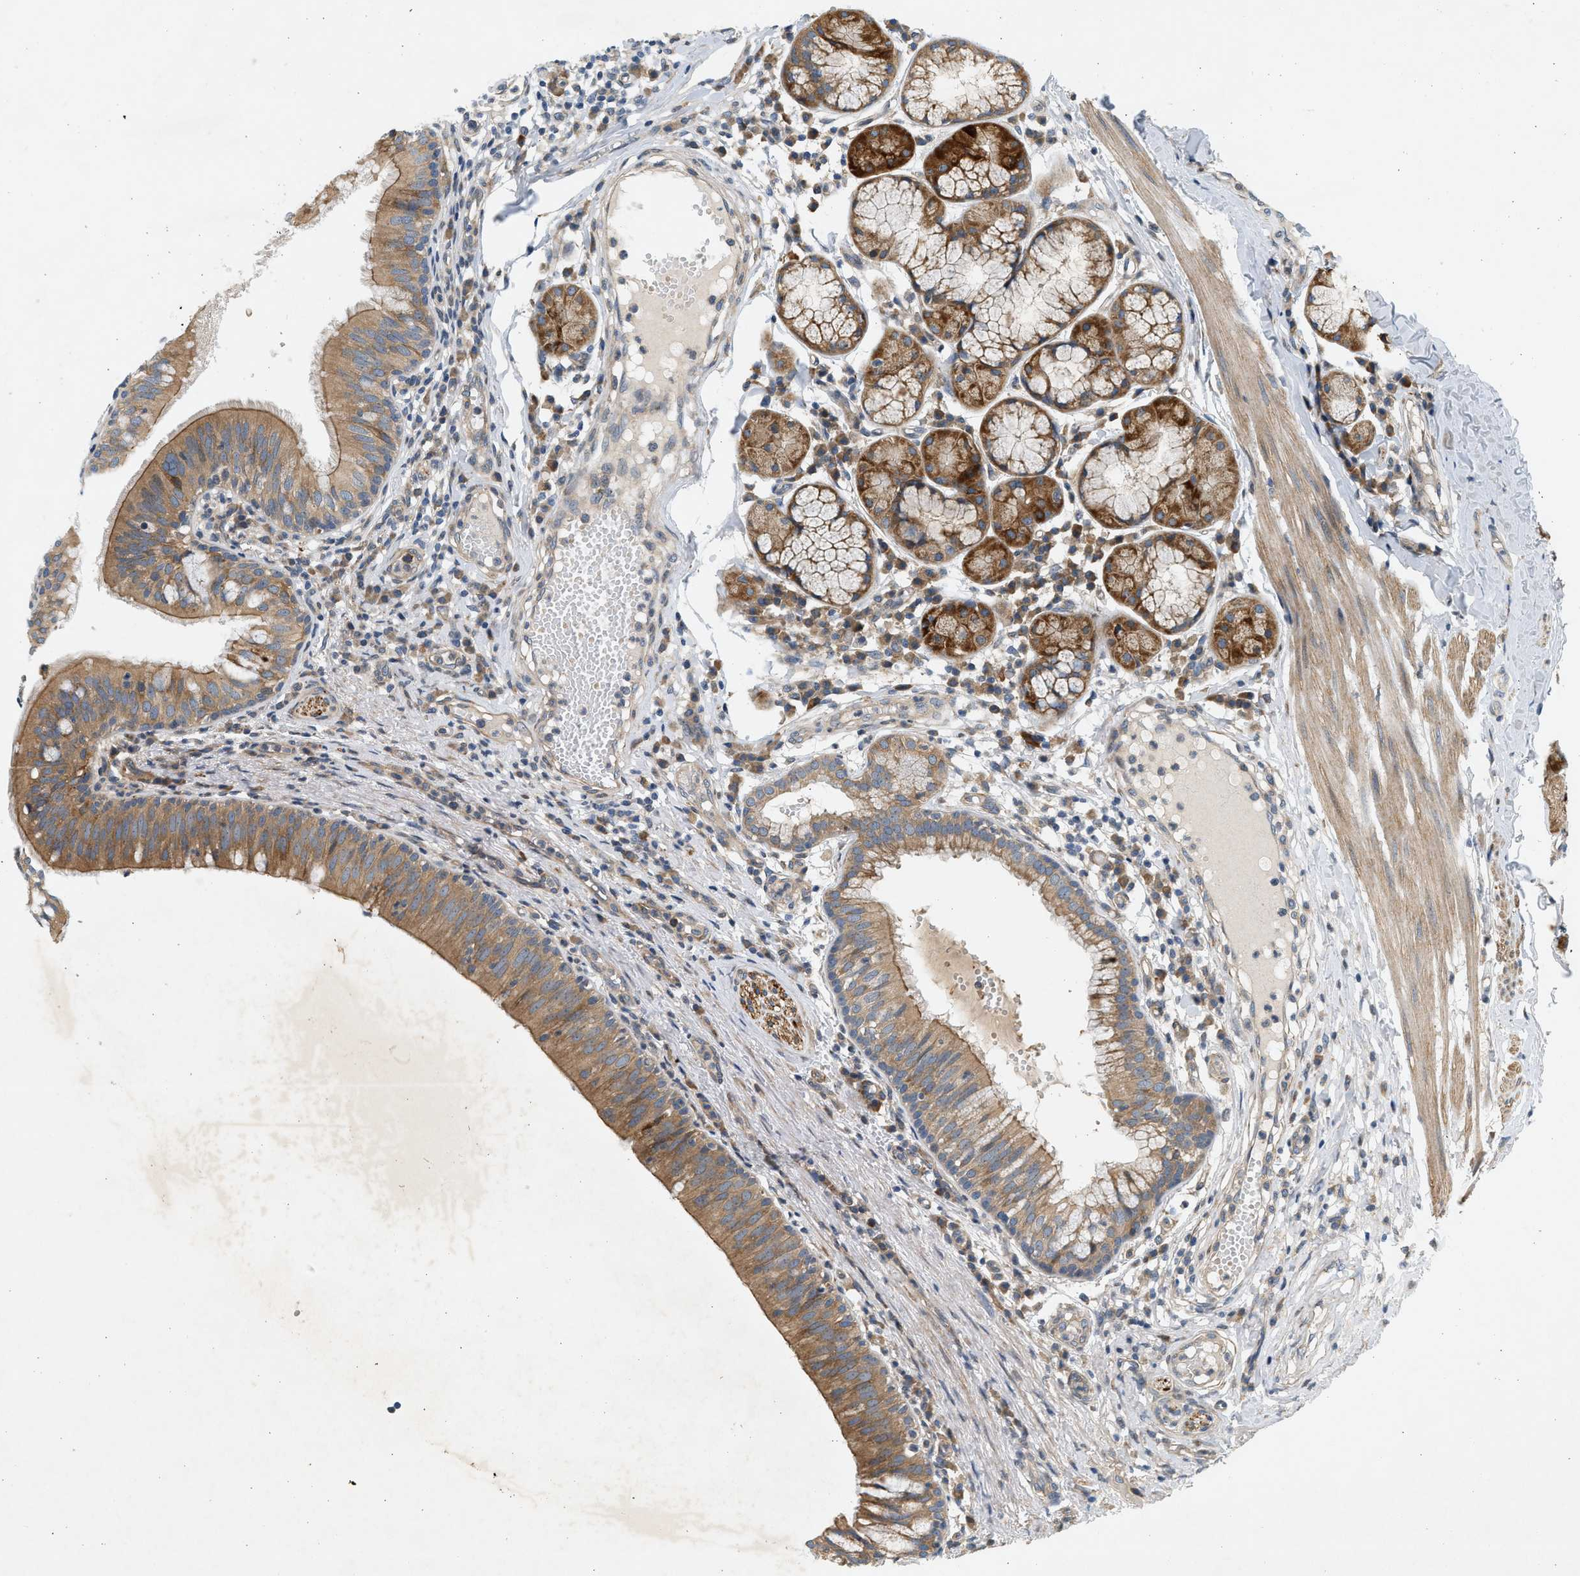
{"staining": {"intensity": "moderate", "quantity": ">75%", "location": "cytoplasmic/membranous"}, "tissue": "carcinoid", "cell_type": "Tumor cells", "image_type": "cancer", "snomed": [{"axis": "morphology", "description": "Carcinoid, malignant, NOS"}, {"axis": "topography", "description": "Lung"}], "caption": "Immunohistochemistry photomicrograph of carcinoid stained for a protein (brown), which reveals medium levels of moderate cytoplasmic/membranous staining in approximately >75% of tumor cells.", "gene": "KDELR2", "patient": {"sex": "male", "age": 30}}